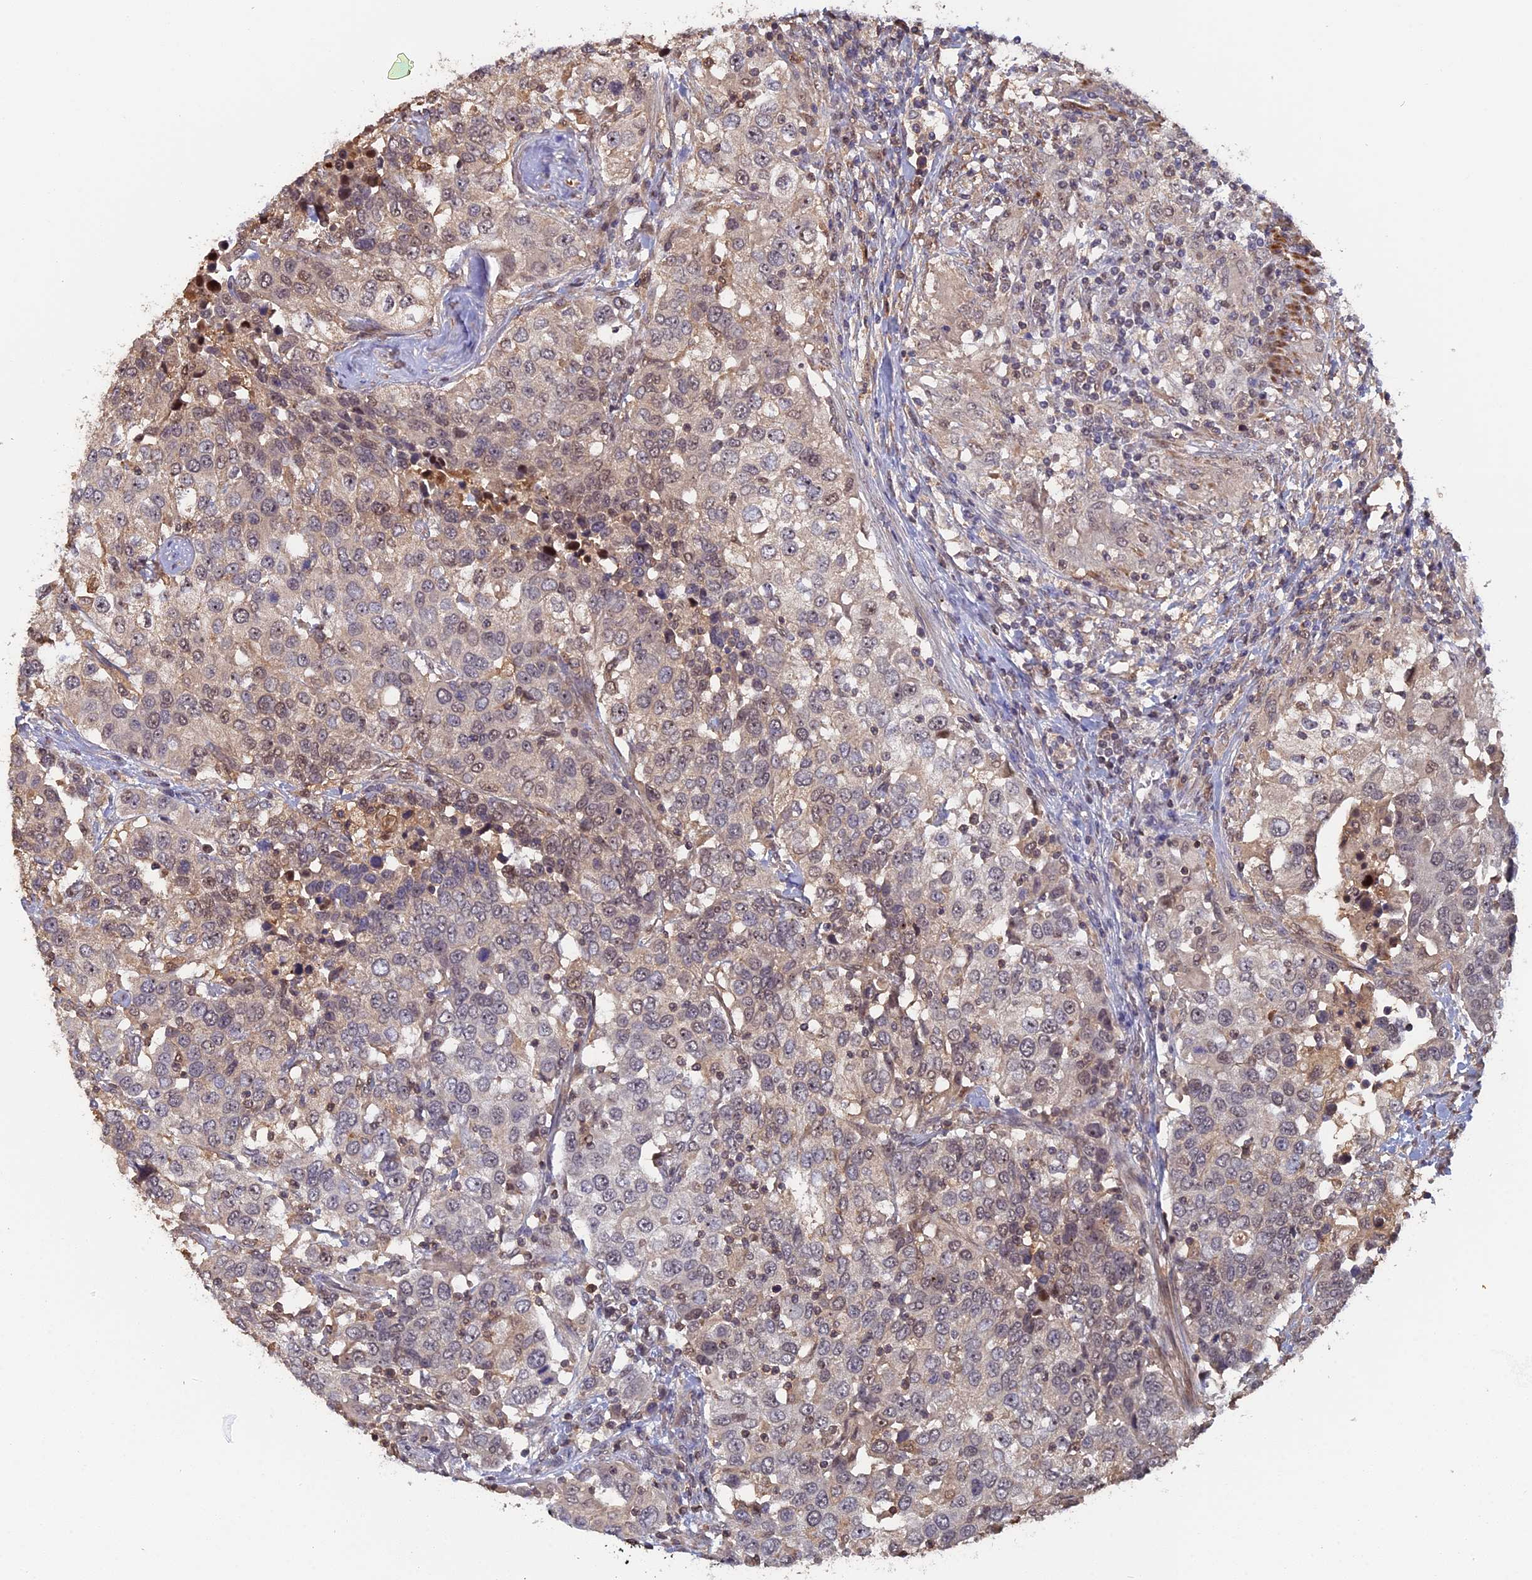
{"staining": {"intensity": "weak", "quantity": "25%-75%", "location": "cytoplasmic/membranous,nuclear"}, "tissue": "urothelial cancer", "cell_type": "Tumor cells", "image_type": "cancer", "snomed": [{"axis": "morphology", "description": "Urothelial carcinoma, High grade"}, {"axis": "topography", "description": "Urinary bladder"}], "caption": "Protein analysis of urothelial cancer tissue reveals weak cytoplasmic/membranous and nuclear staining in approximately 25%-75% of tumor cells. The staining was performed using DAB, with brown indicating positive protein expression. Nuclei are stained blue with hematoxylin.", "gene": "FAM98C", "patient": {"sex": "female", "age": 80}}